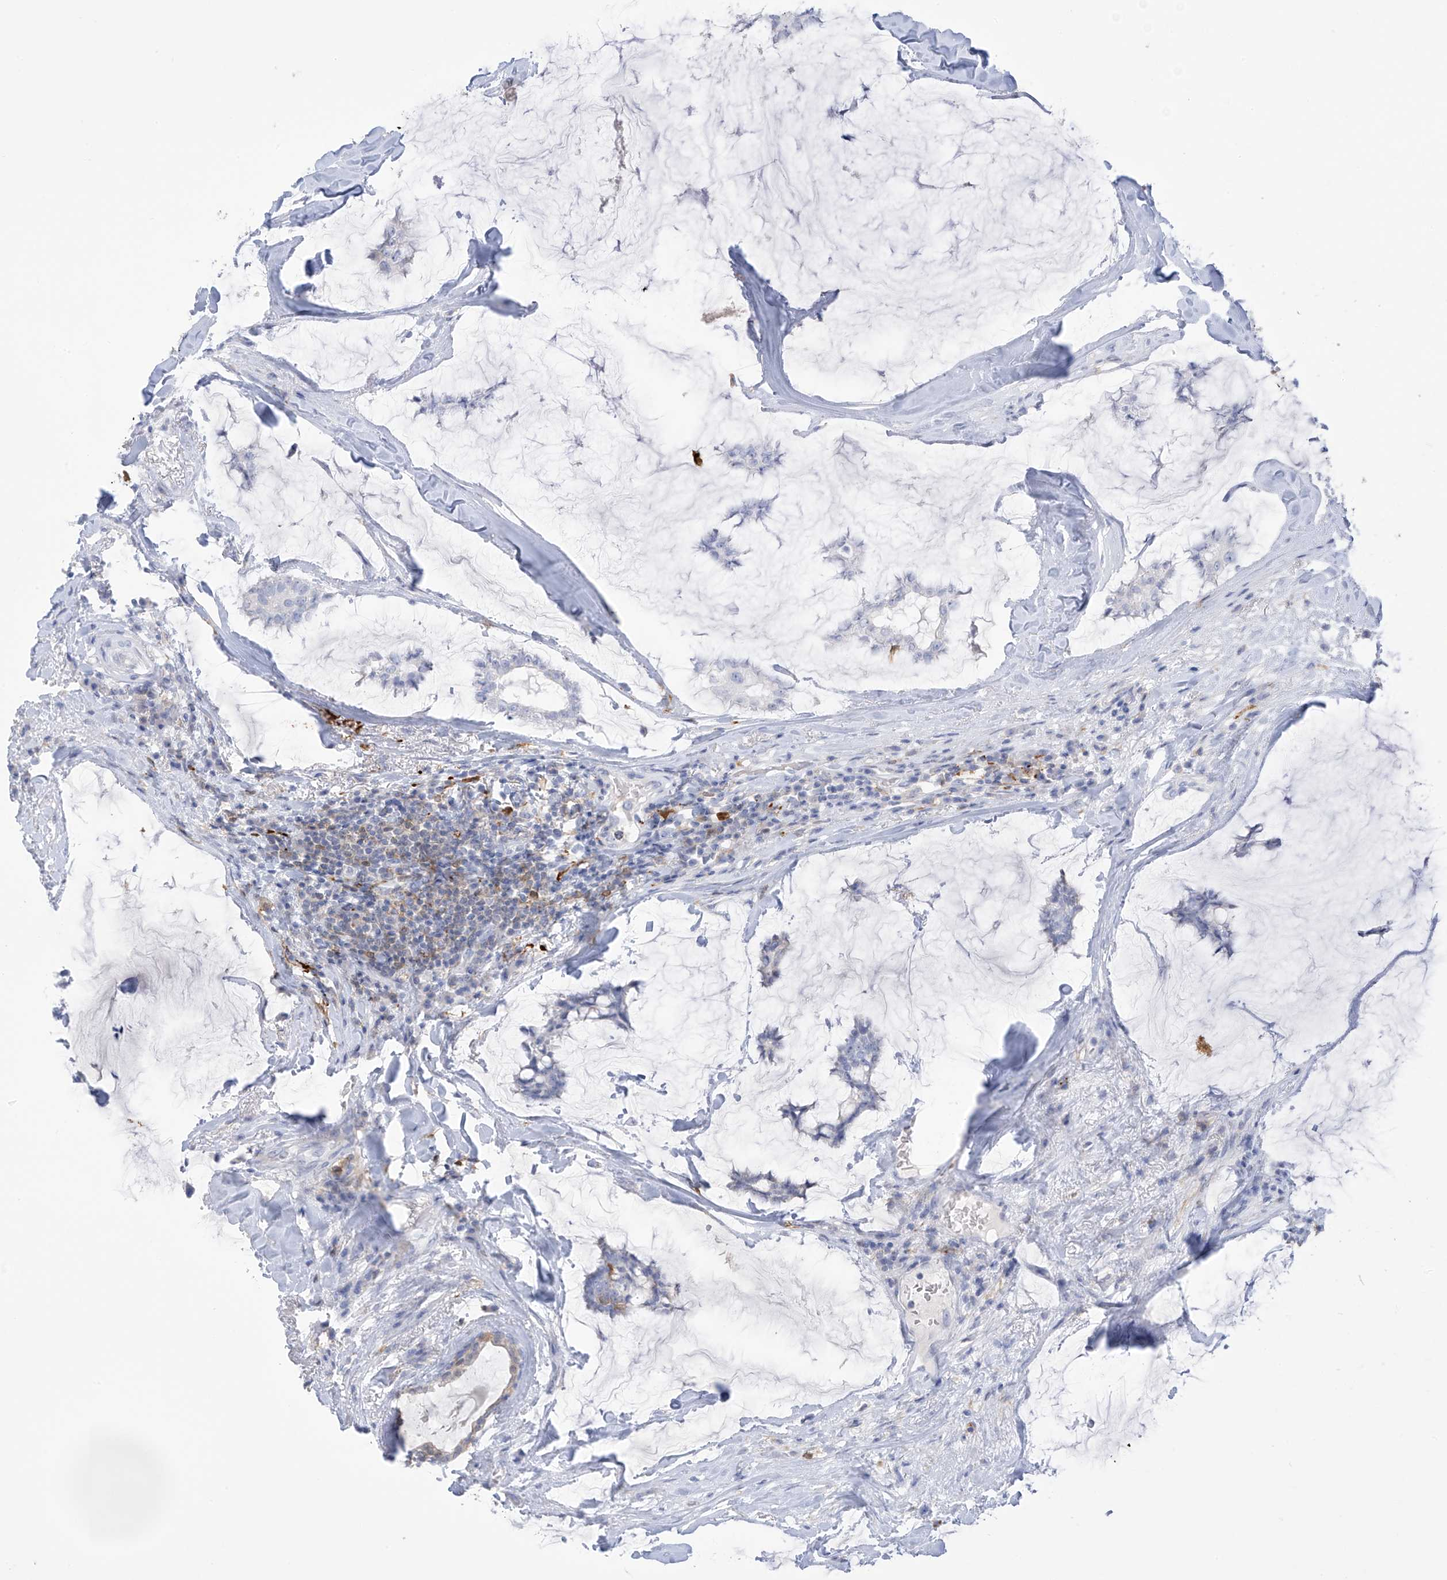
{"staining": {"intensity": "negative", "quantity": "none", "location": "none"}, "tissue": "breast cancer", "cell_type": "Tumor cells", "image_type": "cancer", "snomed": [{"axis": "morphology", "description": "Duct carcinoma"}, {"axis": "topography", "description": "Breast"}], "caption": "Tumor cells show no significant expression in breast cancer.", "gene": "TRMT2B", "patient": {"sex": "female", "age": 93}}